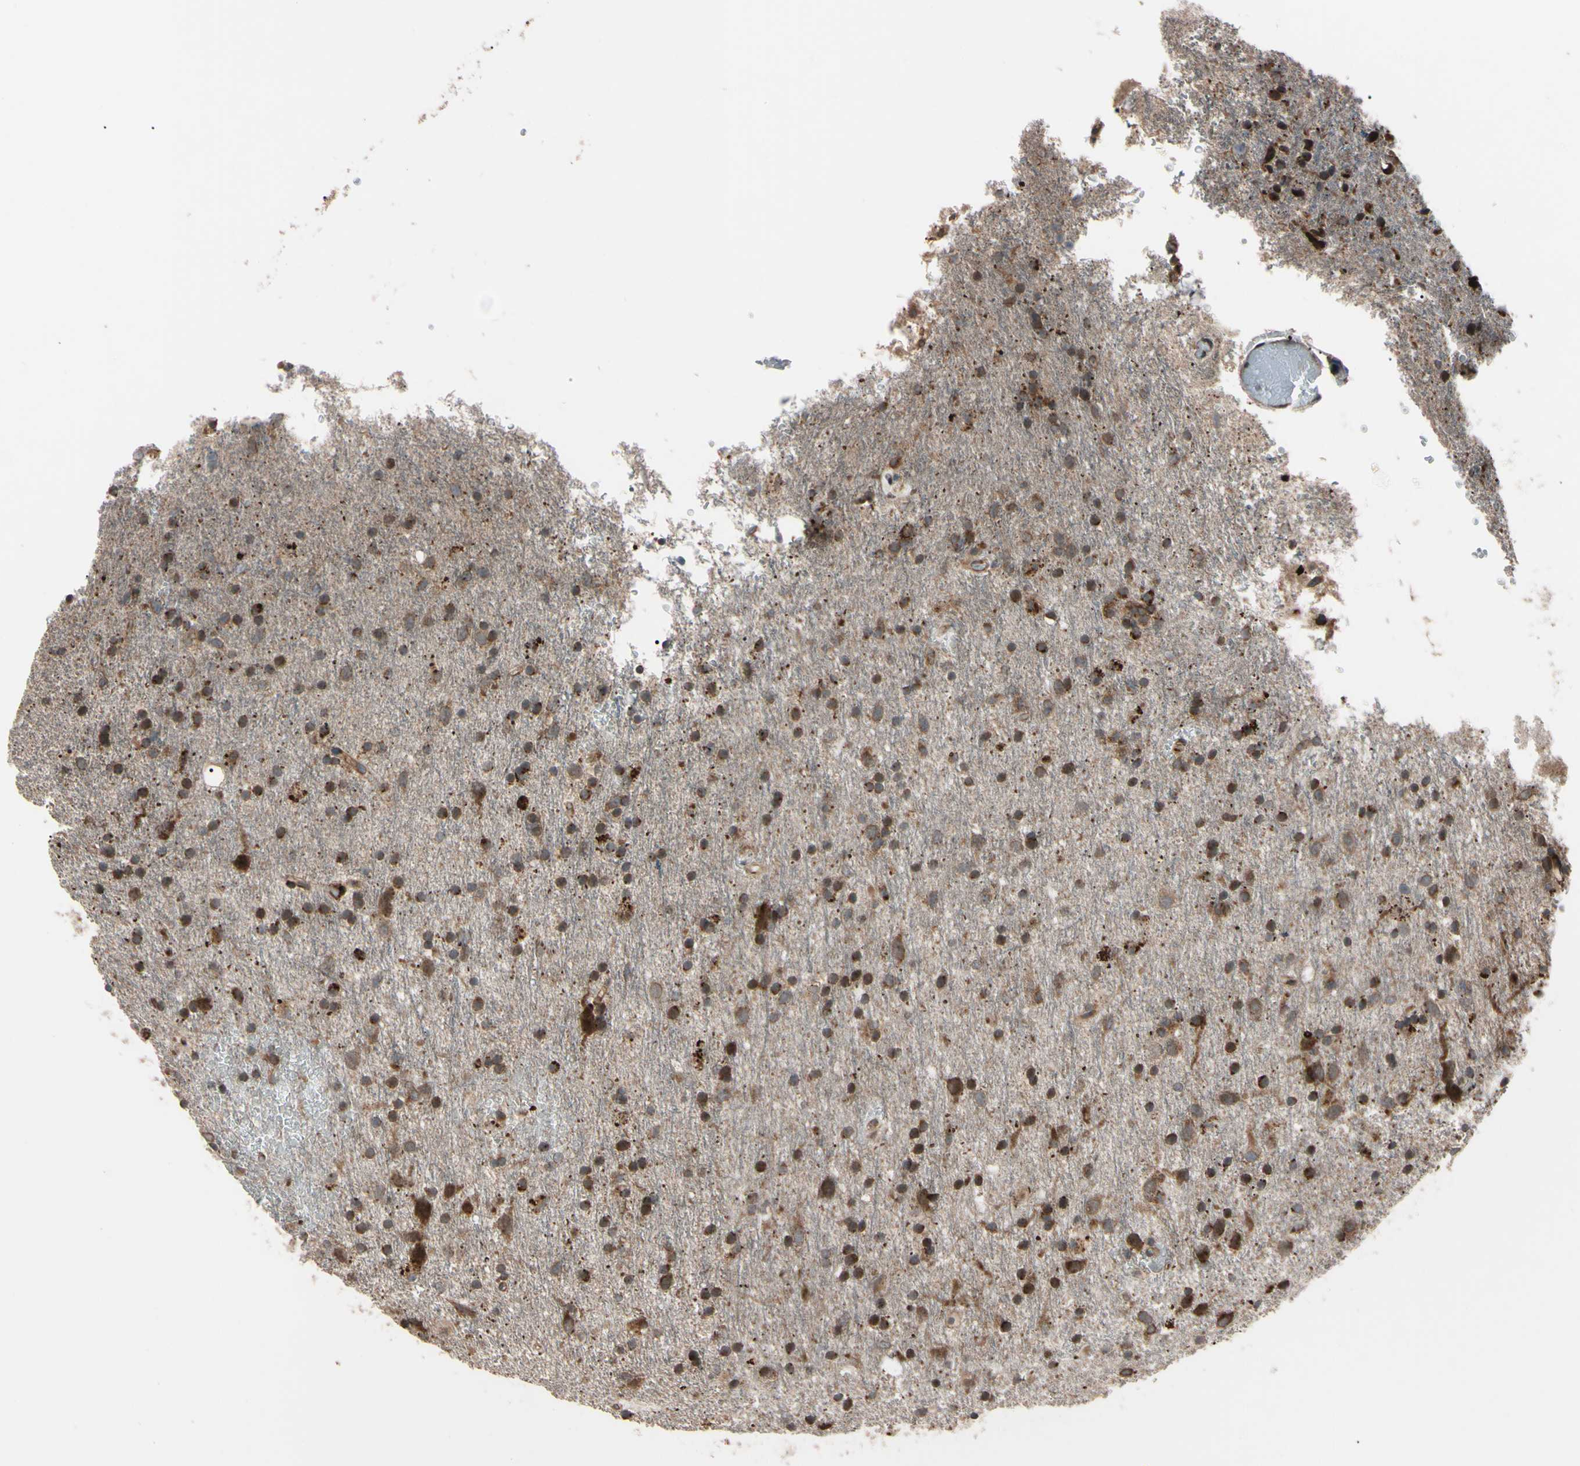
{"staining": {"intensity": "strong", "quantity": ">75%", "location": "cytoplasmic/membranous"}, "tissue": "glioma", "cell_type": "Tumor cells", "image_type": "cancer", "snomed": [{"axis": "morphology", "description": "Glioma, malignant, Low grade"}, {"axis": "topography", "description": "Brain"}], "caption": "This image shows IHC staining of human low-grade glioma (malignant), with high strong cytoplasmic/membranous expression in about >75% of tumor cells.", "gene": "GUCY1B1", "patient": {"sex": "male", "age": 77}}